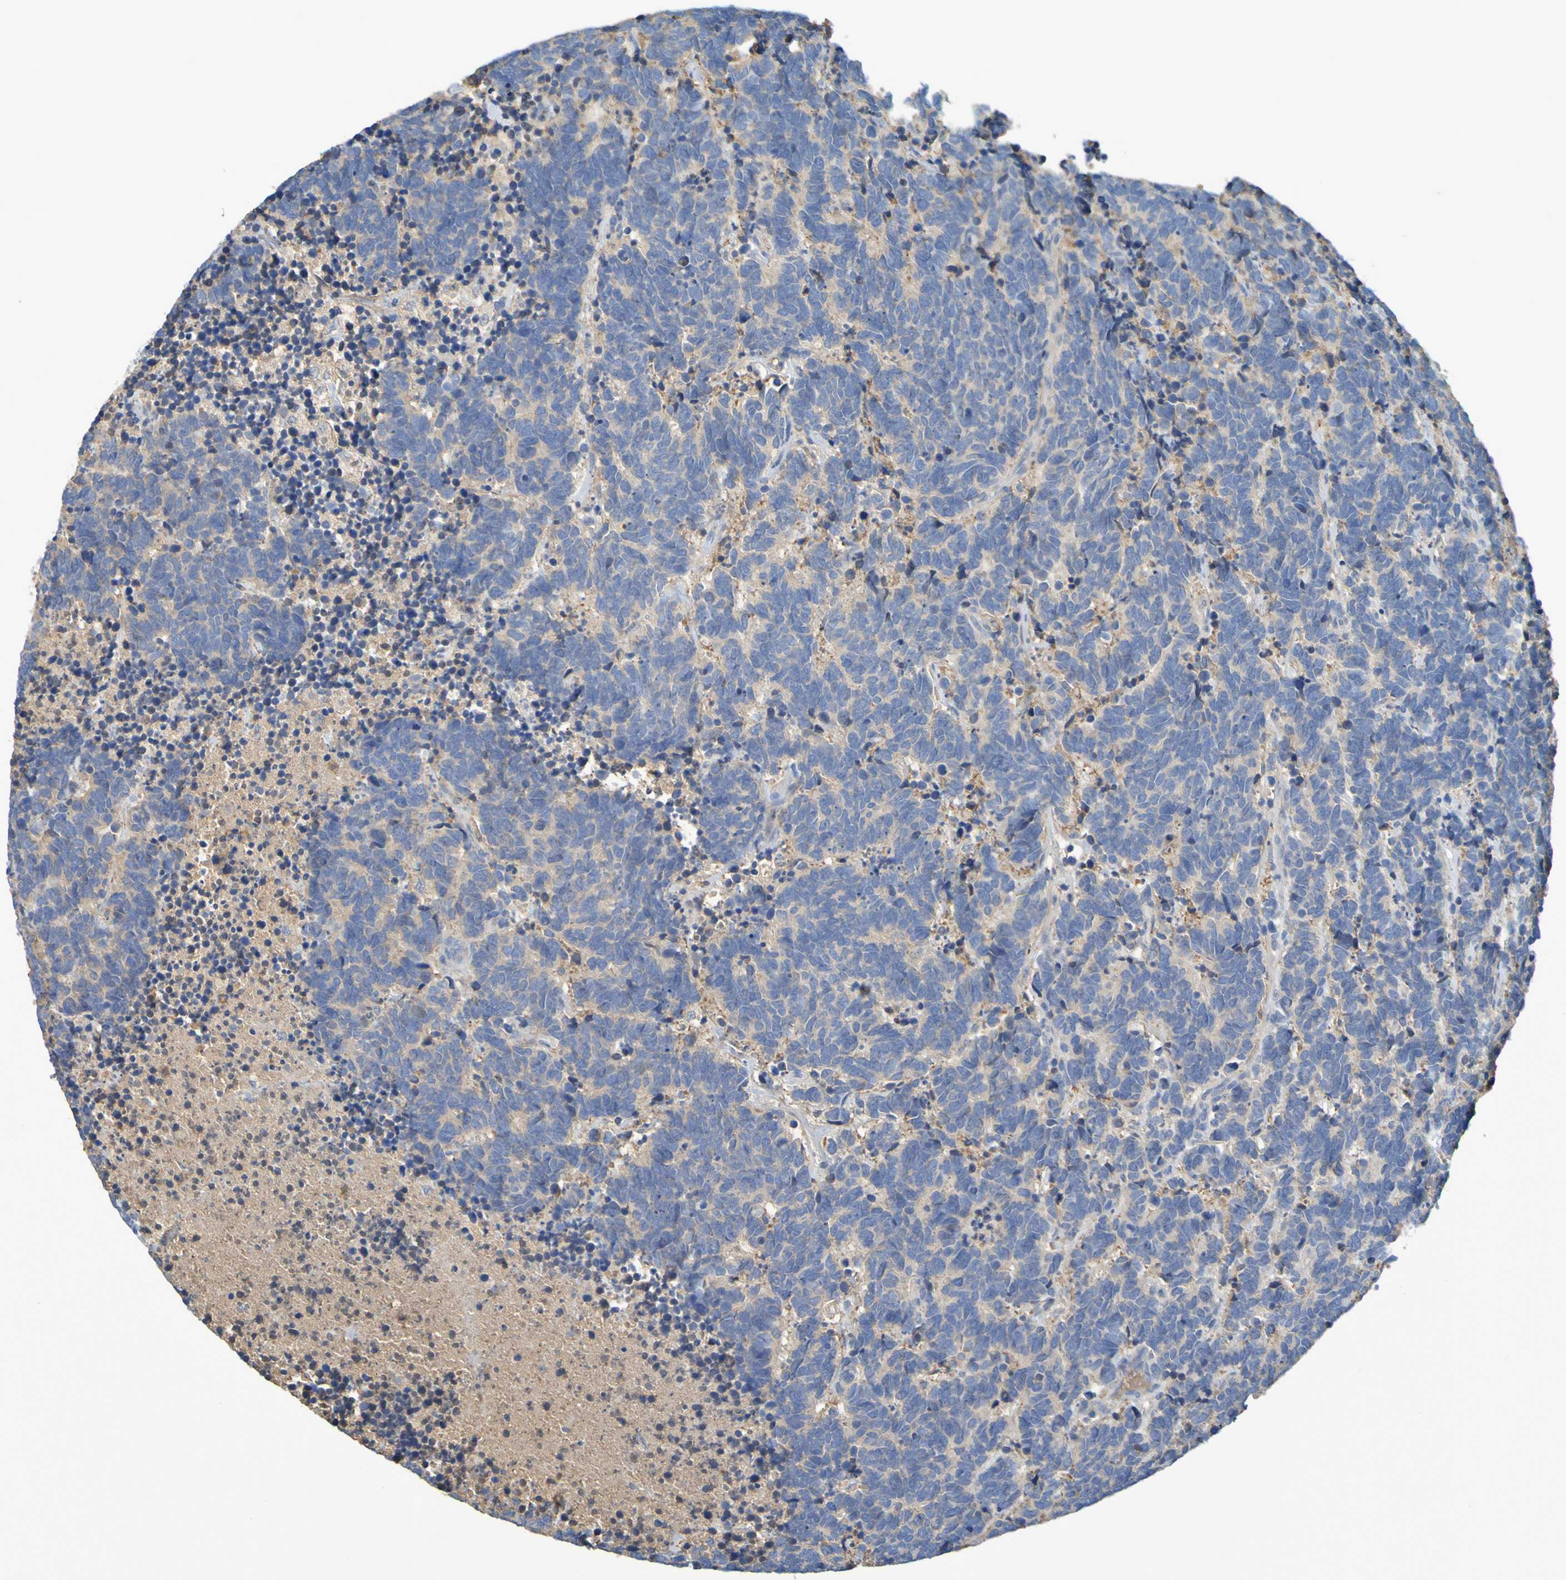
{"staining": {"intensity": "weak", "quantity": "25%-75%", "location": "cytoplasmic/membranous"}, "tissue": "carcinoid", "cell_type": "Tumor cells", "image_type": "cancer", "snomed": [{"axis": "morphology", "description": "Carcinoma, NOS"}, {"axis": "morphology", "description": "Carcinoid, malignant, NOS"}, {"axis": "topography", "description": "Urinary bladder"}], "caption": "Weak cytoplasmic/membranous protein expression is present in approximately 25%-75% of tumor cells in carcinoma.", "gene": "GAB3", "patient": {"sex": "male", "age": 57}}